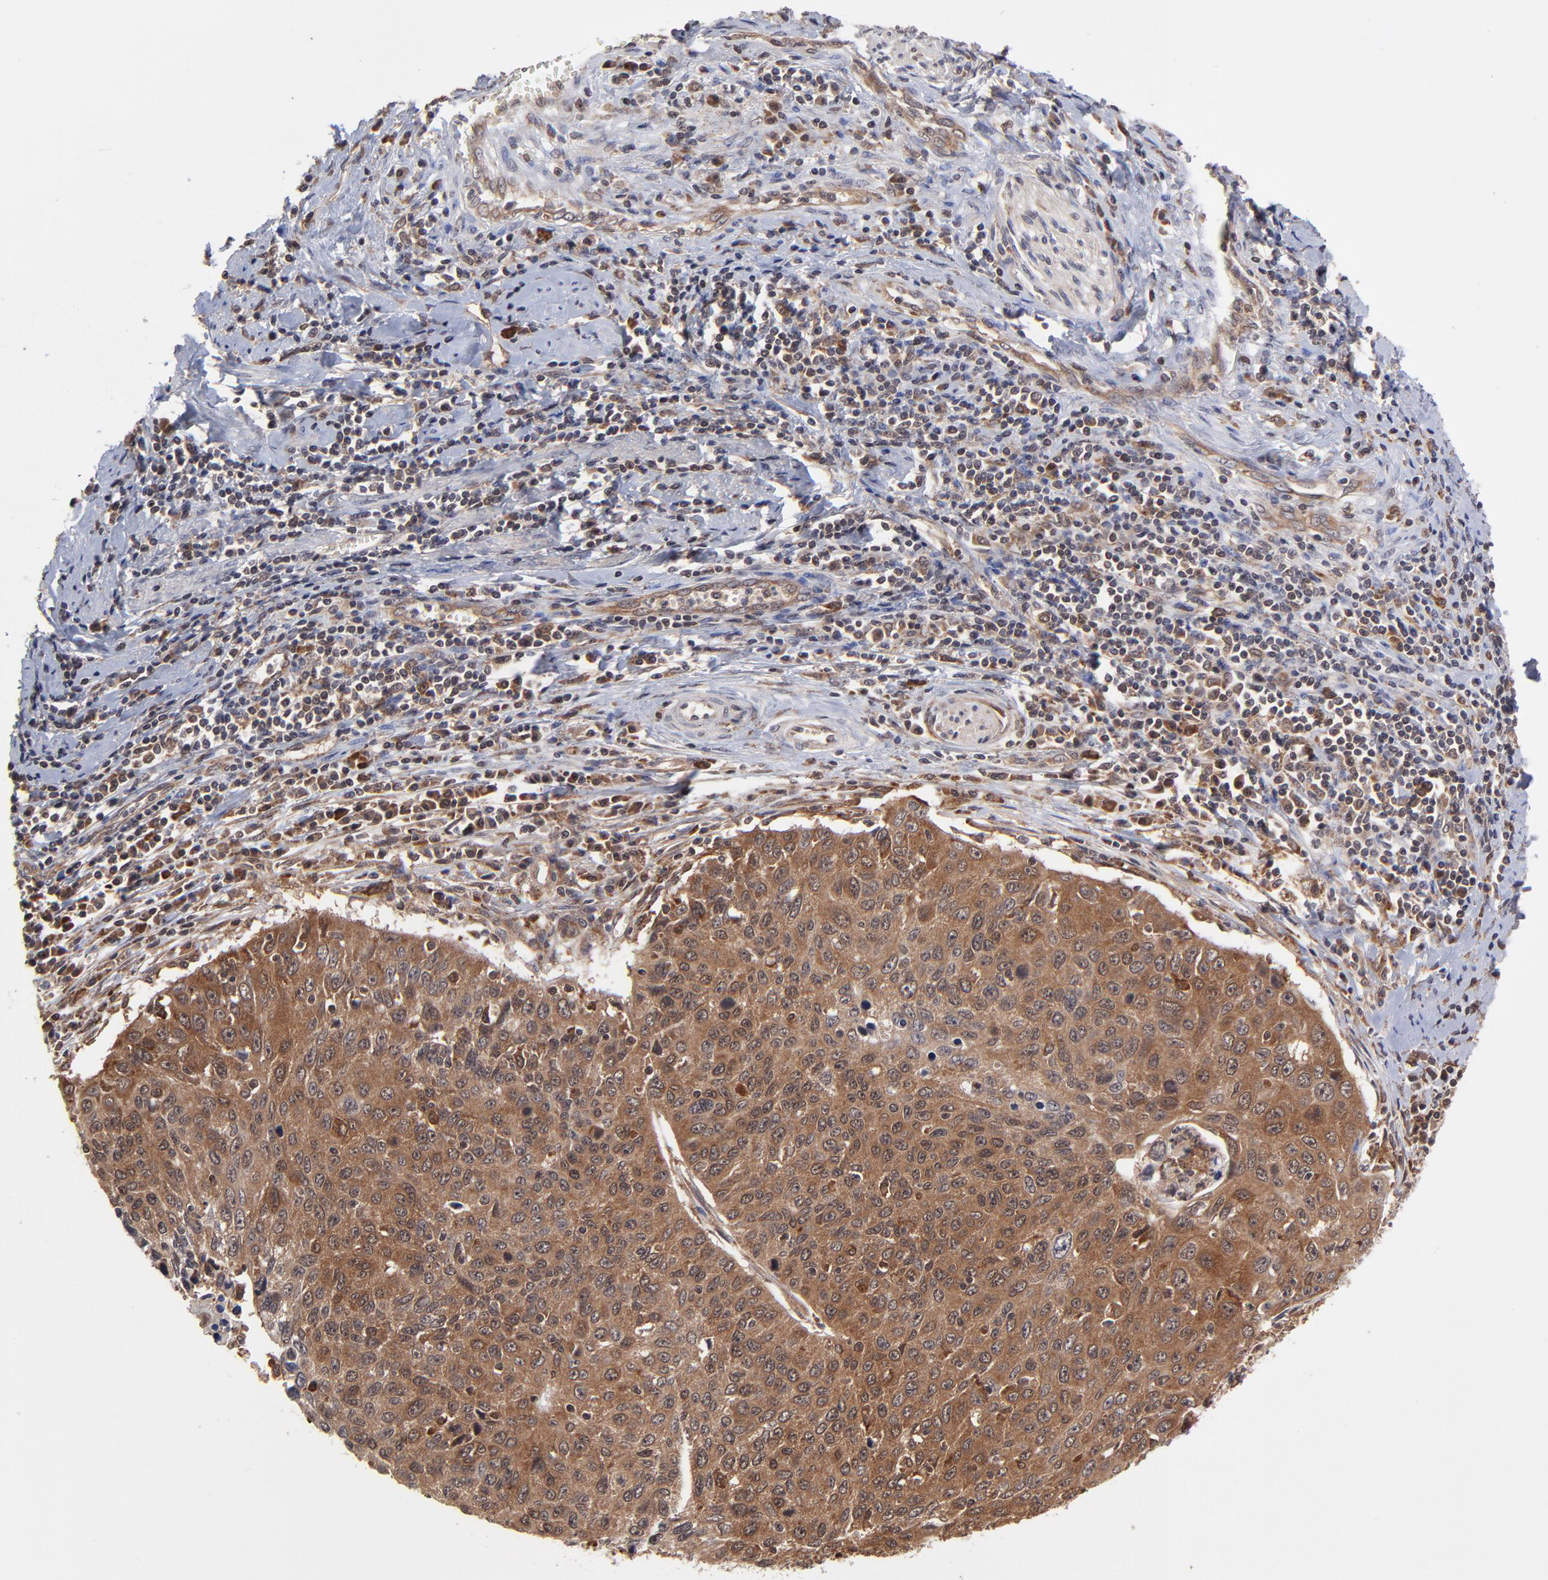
{"staining": {"intensity": "moderate", "quantity": ">75%", "location": "cytoplasmic/membranous"}, "tissue": "cervical cancer", "cell_type": "Tumor cells", "image_type": "cancer", "snomed": [{"axis": "morphology", "description": "Squamous cell carcinoma, NOS"}, {"axis": "topography", "description": "Cervix"}], "caption": "The photomicrograph demonstrates immunohistochemical staining of cervical cancer (squamous cell carcinoma). There is moderate cytoplasmic/membranous staining is appreciated in approximately >75% of tumor cells. Using DAB (3,3'-diaminobenzidine) (brown) and hematoxylin (blue) stains, captured at high magnification using brightfield microscopy.", "gene": "UBE2L6", "patient": {"sex": "female", "age": 53}}